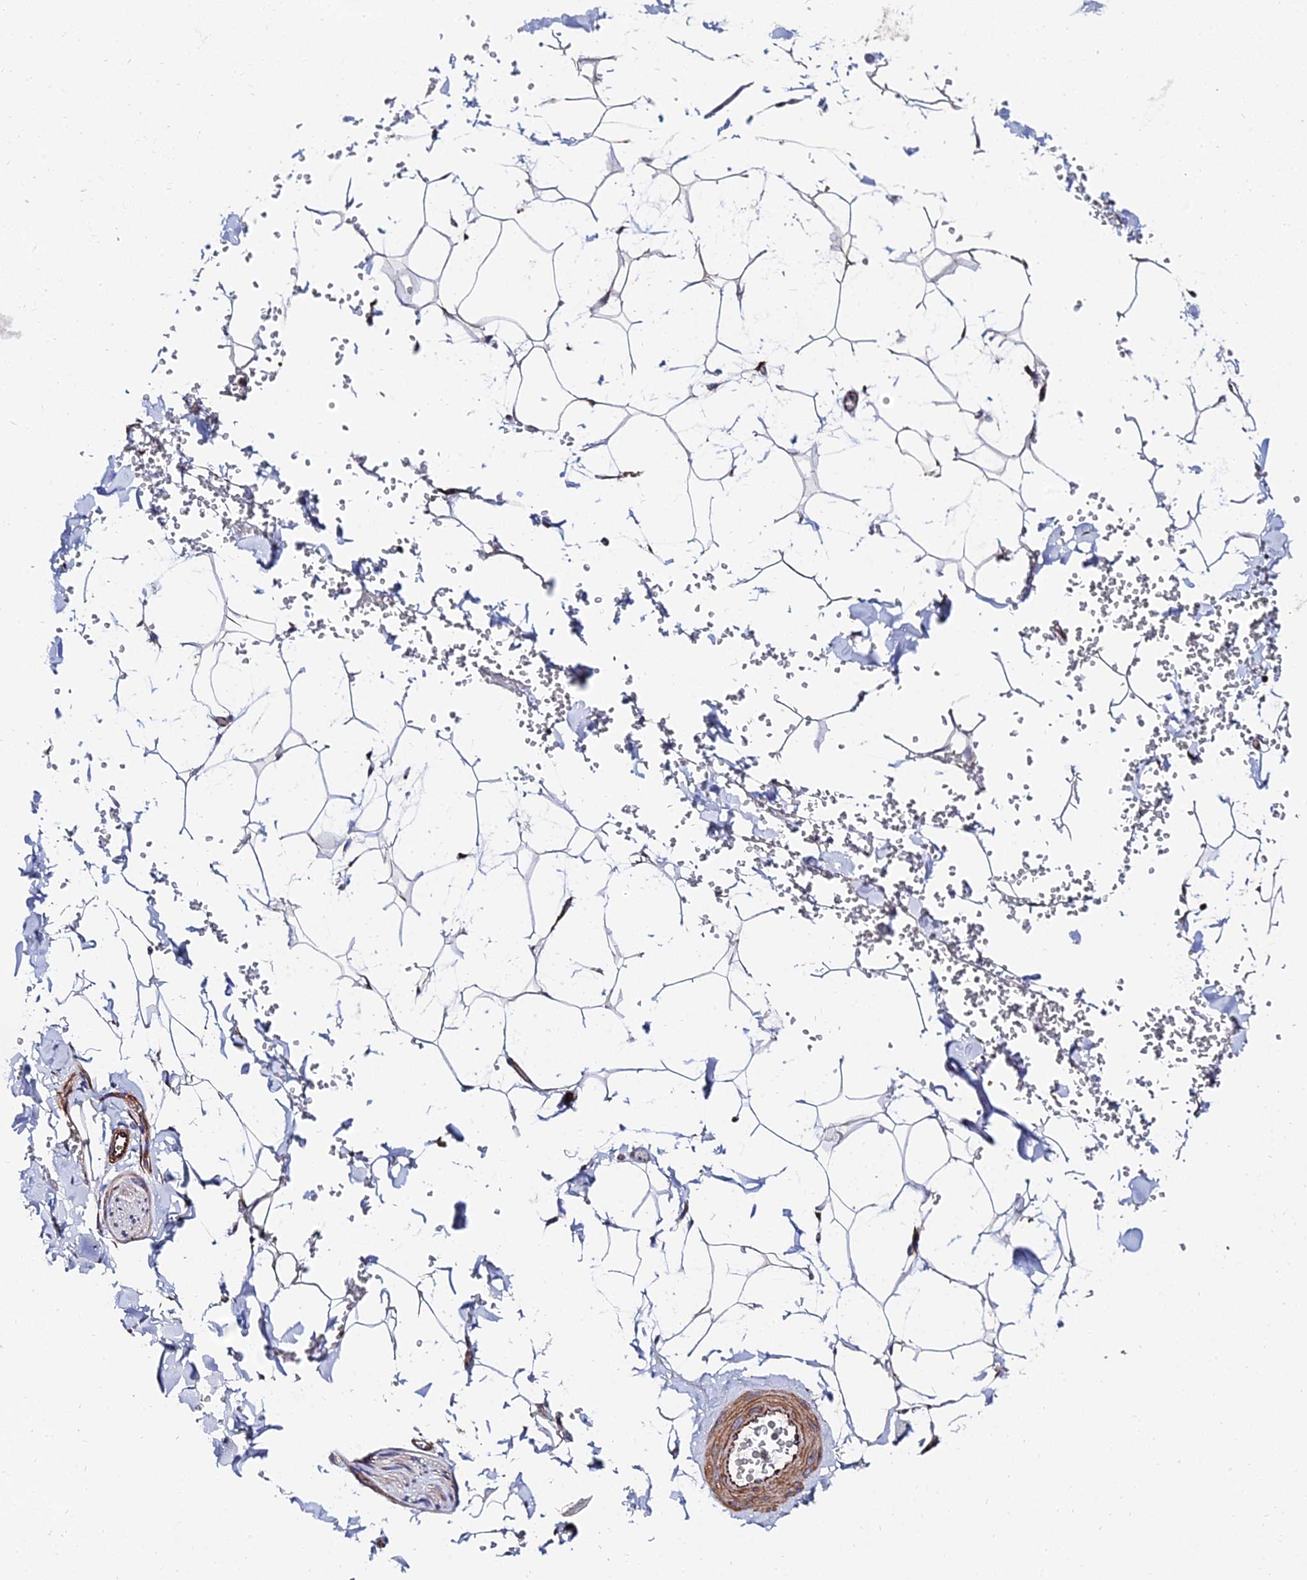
{"staining": {"intensity": "weak", "quantity": ">75%", "location": "cytoplasmic/membranous"}, "tissue": "adipose tissue", "cell_type": "Adipocytes", "image_type": "normal", "snomed": [{"axis": "morphology", "description": "Normal tissue, NOS"}, {"axis": "topography", "description": "Gallbladder"}, {"axis": "topography", "description": "Peripheral nerve tissue"}], "caption": "Protein expression analysis of normal human adipose tissue reveals weak cytoplasmic/membranous staining in approximately >75% of adipocytes.", "gene": "BORCS8", "patient": {"sex": "male", "age": 38}}